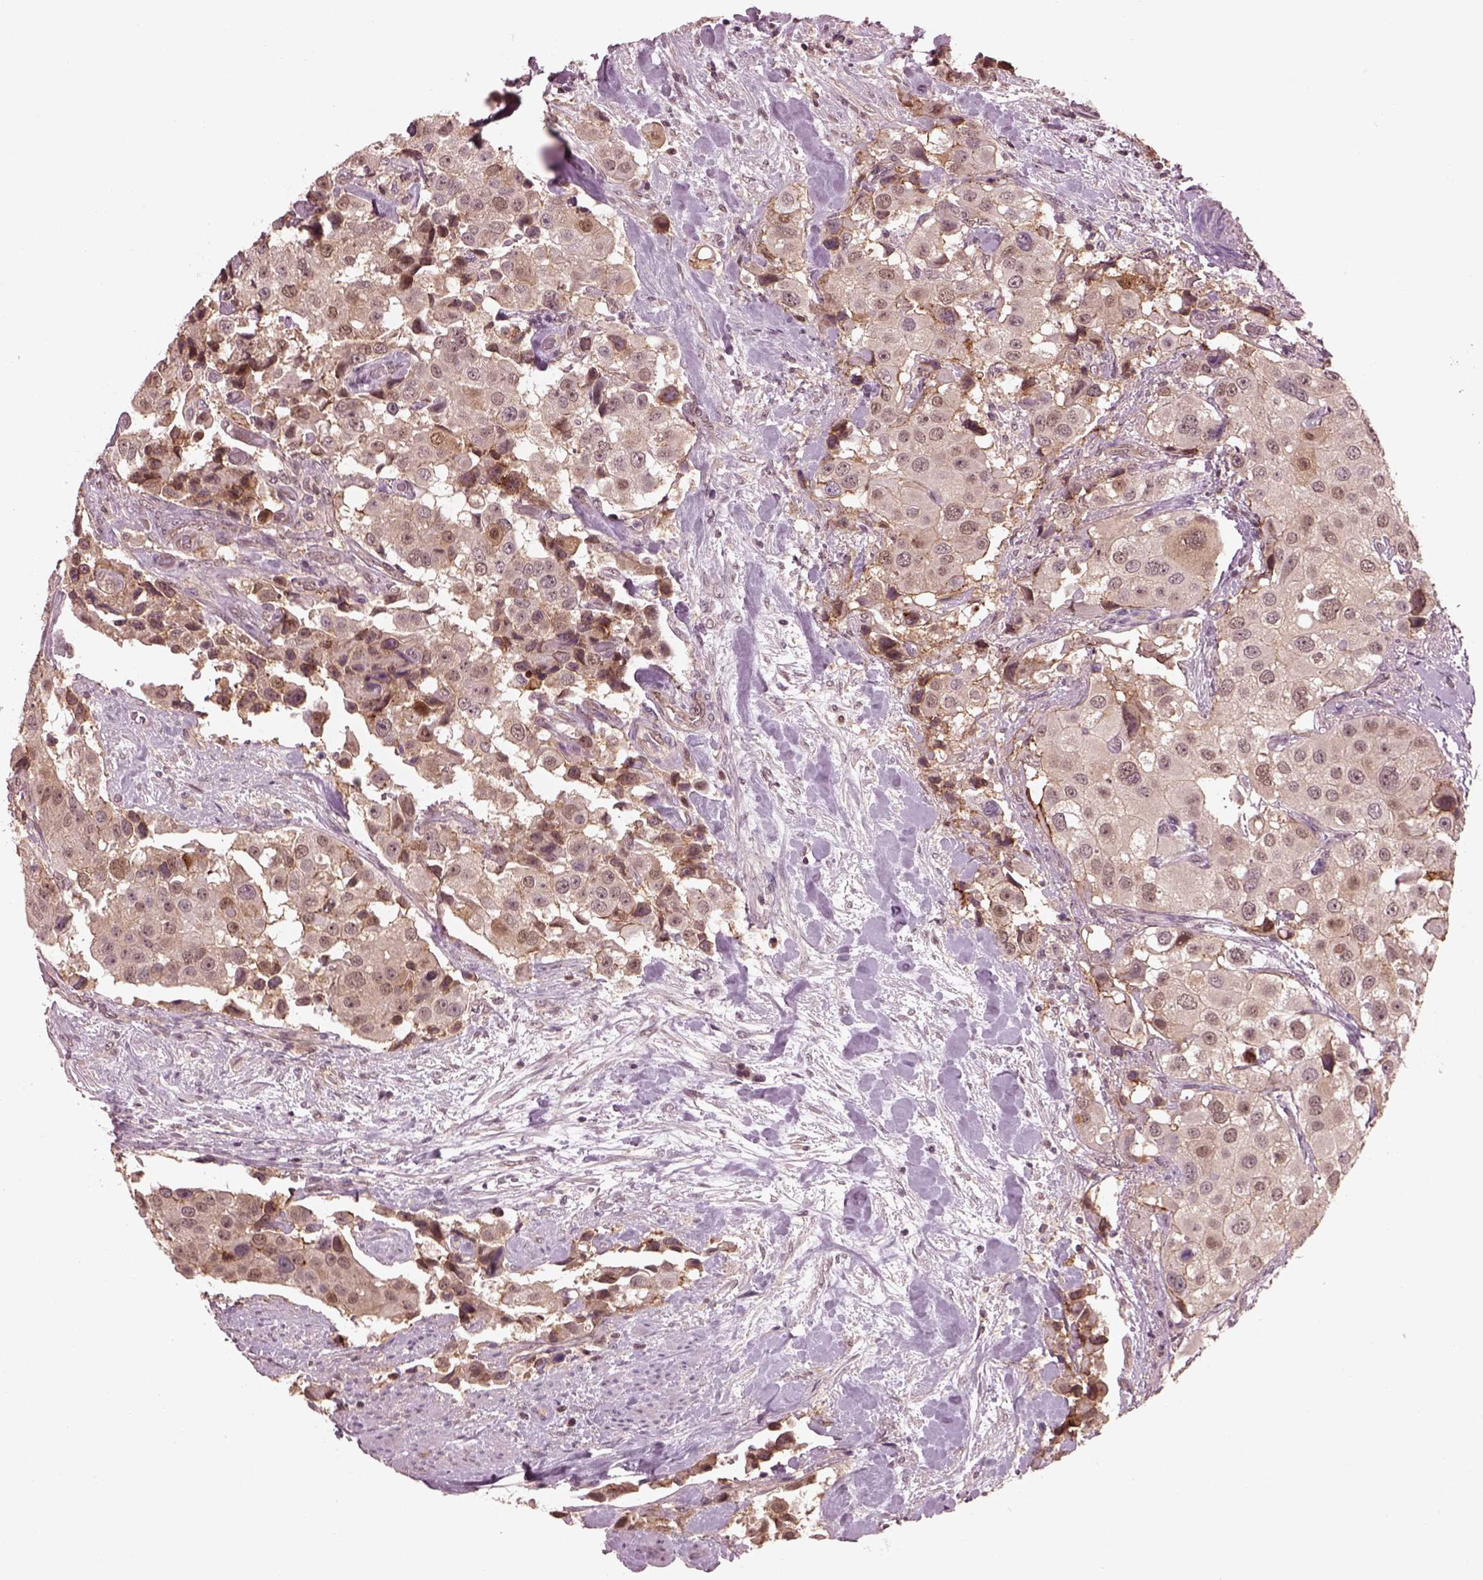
{"staining": {"intensity": "weak", "quantity": "<25%", "location": "cytoplasmic/membranous"}, "tissue": "urothelial cancer", "cell_type": "Tumor cells", "image_type": "cancer", "snomed": [{"axis": "morphology", "description": "Urothelial carcinoma, High grade"}, {"axis": "topography", "description": "Urinary bladder"}], "caption": "Immunohistochemical staining of human high-grade urothelial carcinoma displays no significant expression in tumor cells.", "gene": "SRI", "patient": {"sex": "female", "age": 64}}